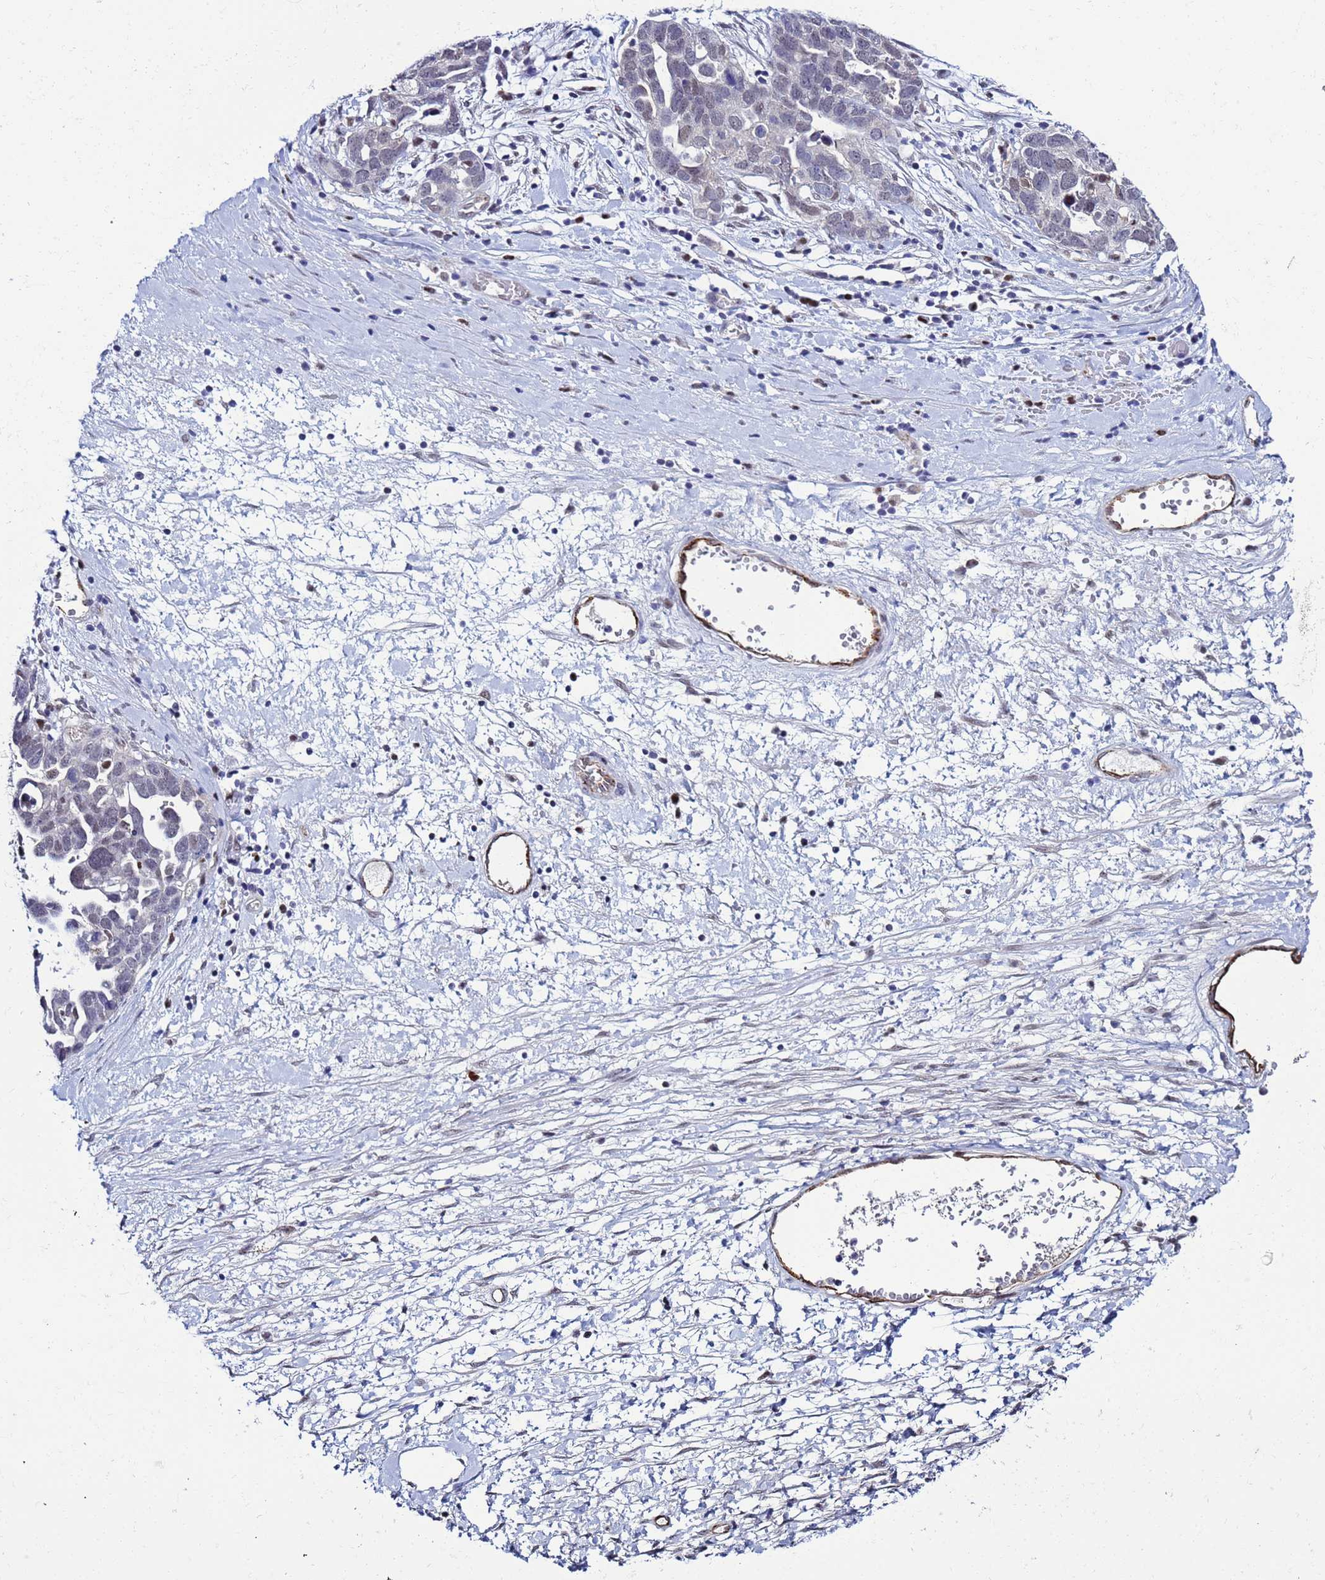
{"staining": {"intensity": "weak", "quantity": "<25%", "location": "nuclear"}, "tissue": "ovarian cancer", "cell_type": "Tumor cells", "image_type": "cancer", "snomed": [{"axis": "morphology", "description": "Cystadenocarcinoma, serous, NOS"}, {"axis": "topography", "description": "Ovary"}], "caption": "DAB (3,3'-diaminobenzidine) immunohistochemical staining of ovarian cancer (serous cystadenocarcinoma) shows no significant positivity in tumor cells.", "gene": "SLC25A37", "patient": {"sex": "female", "age": 54}}